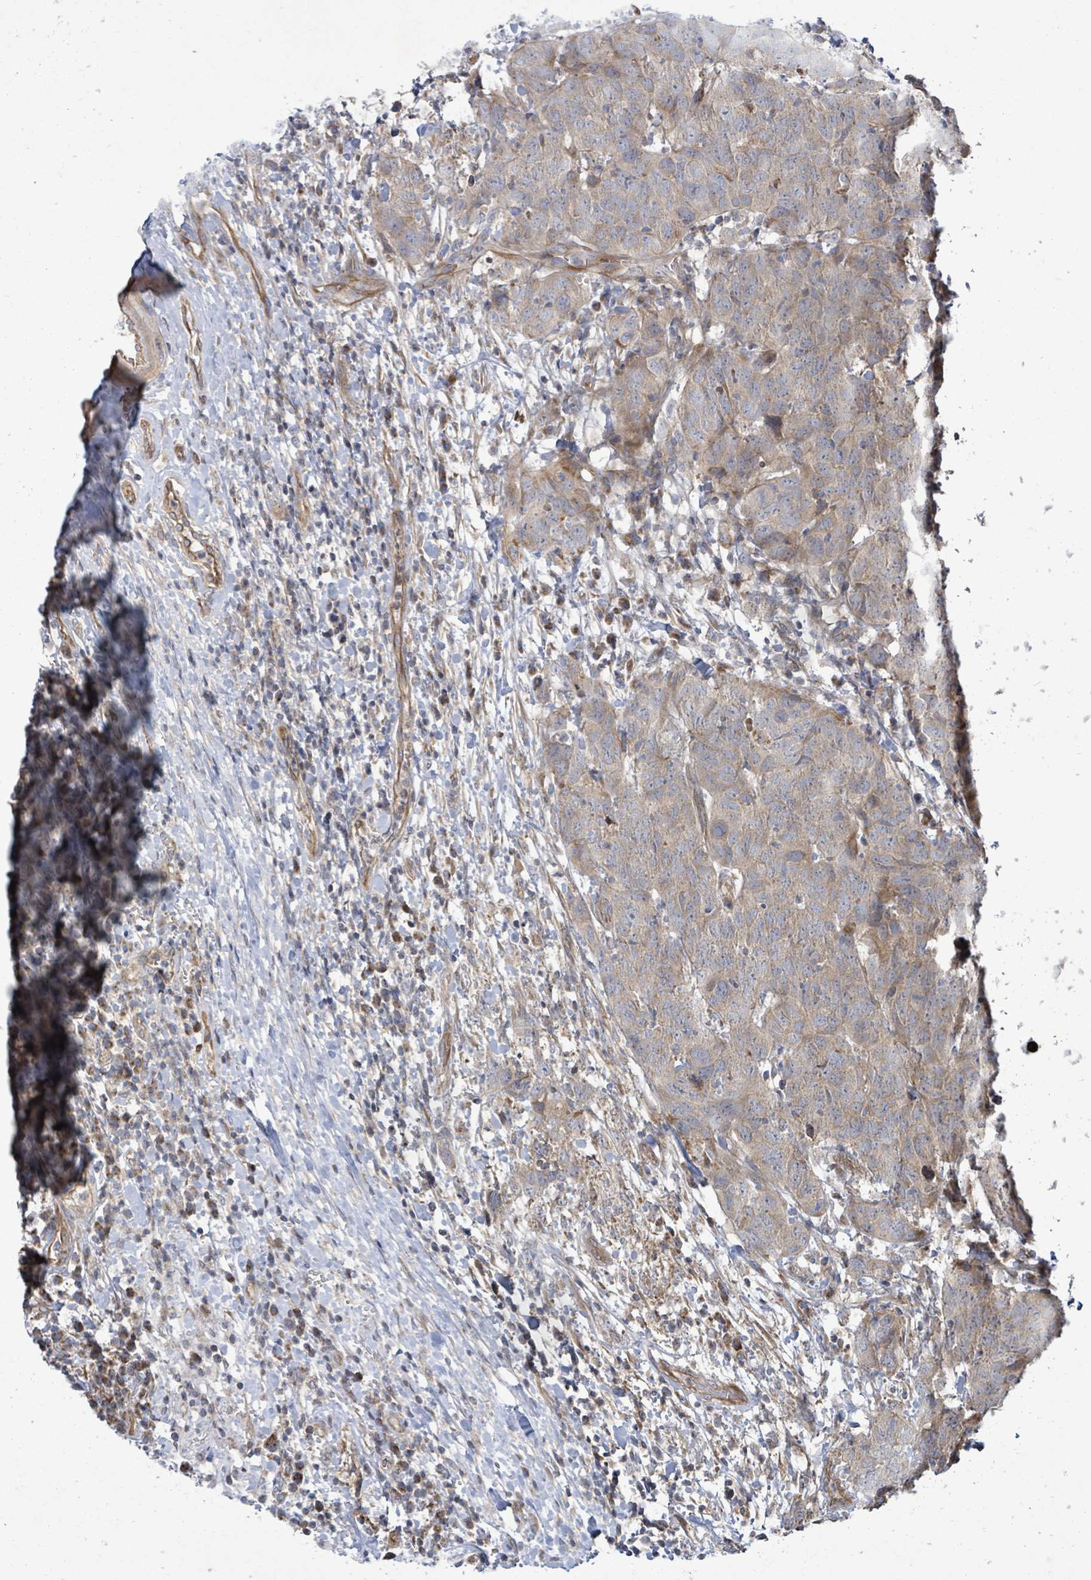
{"staining": {"intensity": "weak", "quantity": "25%-75%", "location": "cytoplasmic/membranous"}, "tissue": "head and neck cancer", "cell_type": "Tumor cells", "image_type": "cancer", "snomed": [{"axis": "morphology", "description": "Normal tissue, NOS"}, {"axis": "morphology", "description": "Squamous cell carcinoma, NOS"}, {"axis": "topography", "description": "Skeletal muscle"}, {"axis": "topography", "description": "Vascular tissue"}, {"axis": "topography", "description": "Peripheral nerve tissue"}, {"axis": "topography", "description": "Head-Neck"}], "caption": "An immunohistochemistry histopathology image of neoplastic tissue is shown. Protein staining in brown highlights weak cytoplasmic/membranous positivity in squamous cell carcinoma (head and neck) within tumor cells. The protein of interest is shown in brown color, while the nuclei are stained blue.", "gene": "KBTBD11", "patient": {"sex": "male", "age": 66}}